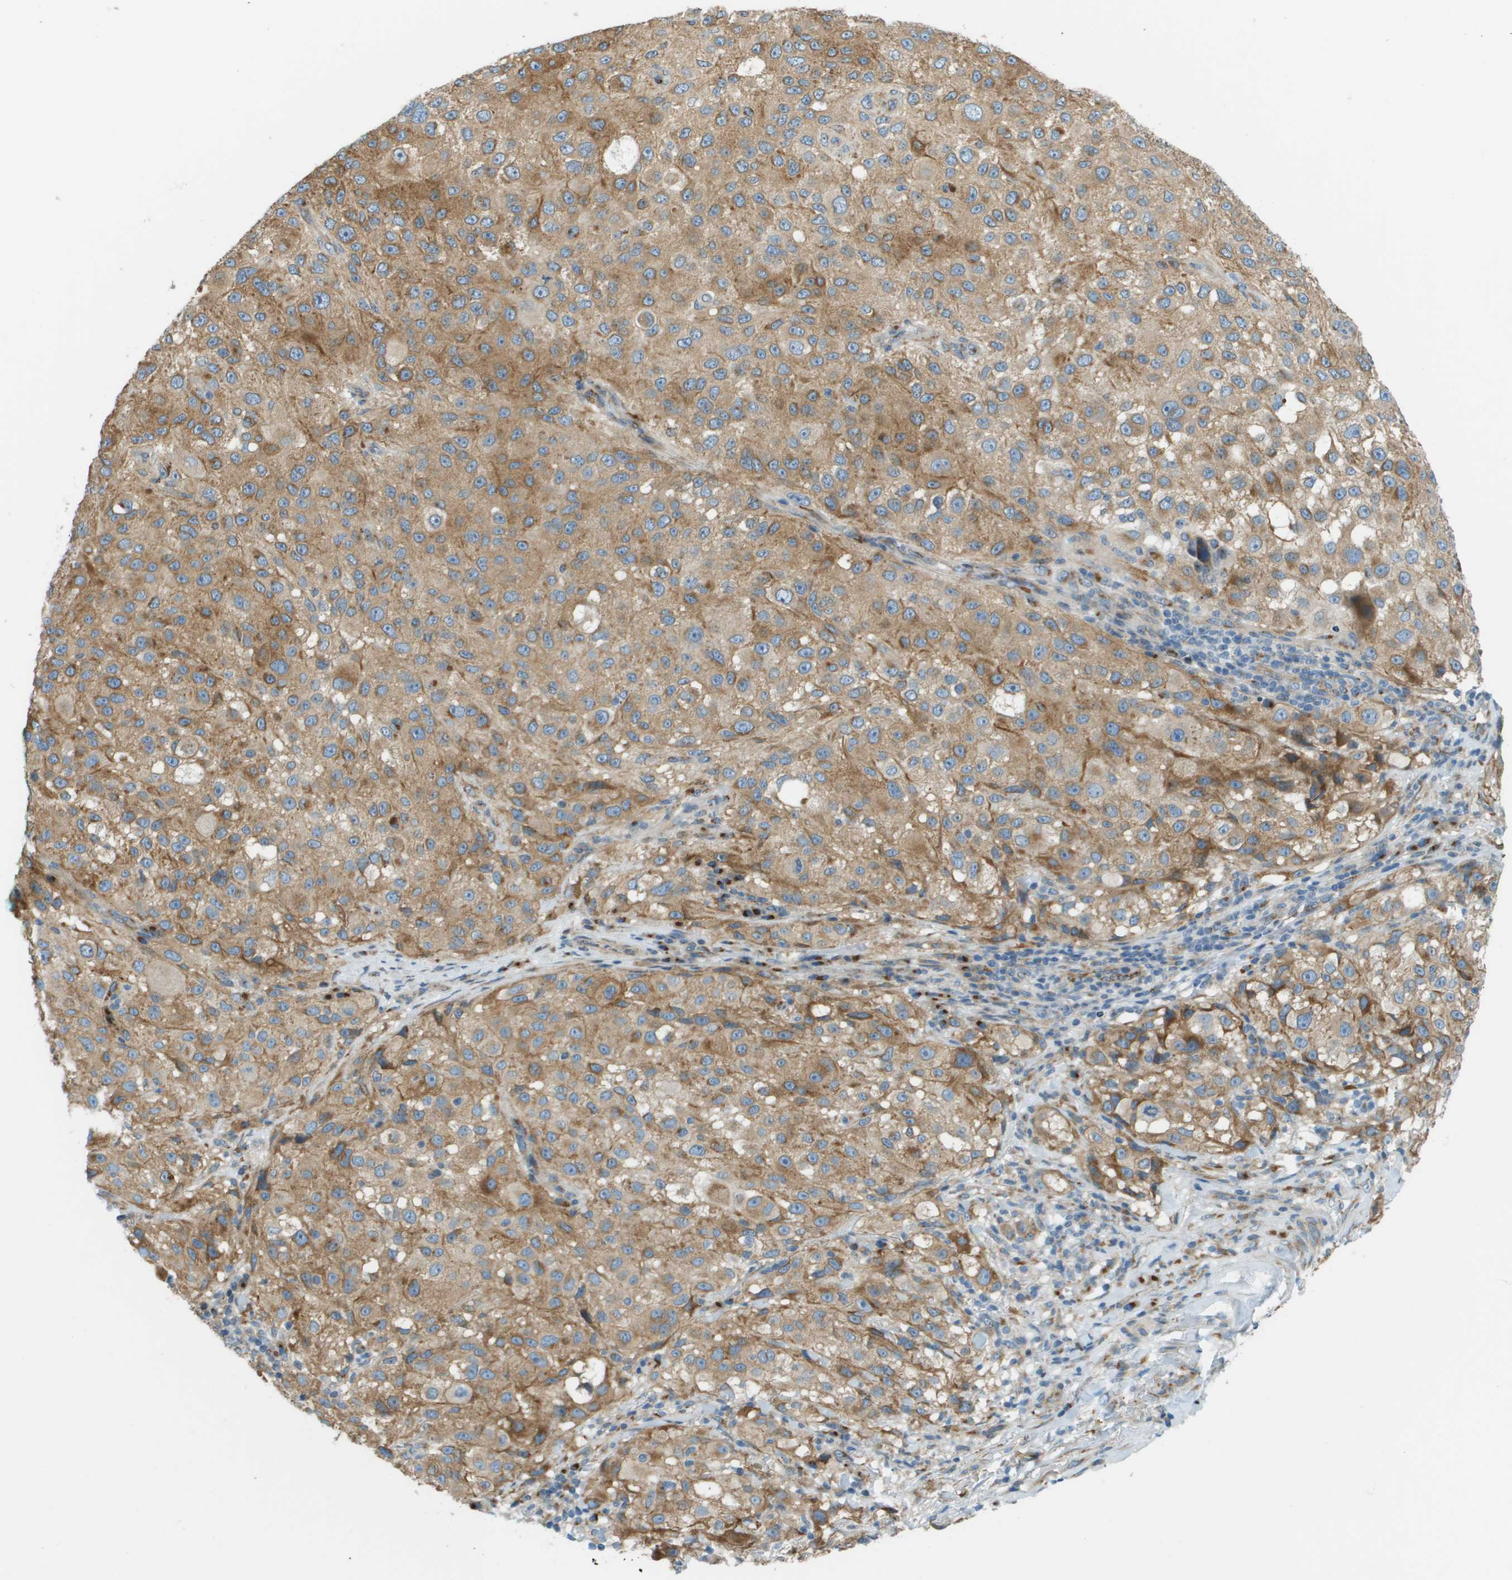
{"staining": {"intensity": "moderate", "quantity": ">75%", "location": "cytoplasmic/membranous"}, "tissue": "melanoma", "cell_type": "Tumor cells", "image_type": "cancer", "snomed": [{"axis": "morphology", "description": "Necrosis, NOS"}, {"axis": "morphology", "description": "Malignant melanoma, NOS"}, {"axis": "topography", "description": "Skin"}], "caption": "Protein analysis of malignant melanoma tissue displays moderate cytoplasmic/membranous staining in about >75% of tumor cells.", "gene": "ACBD3", "patient": {"sex": "female", "age": 87}}